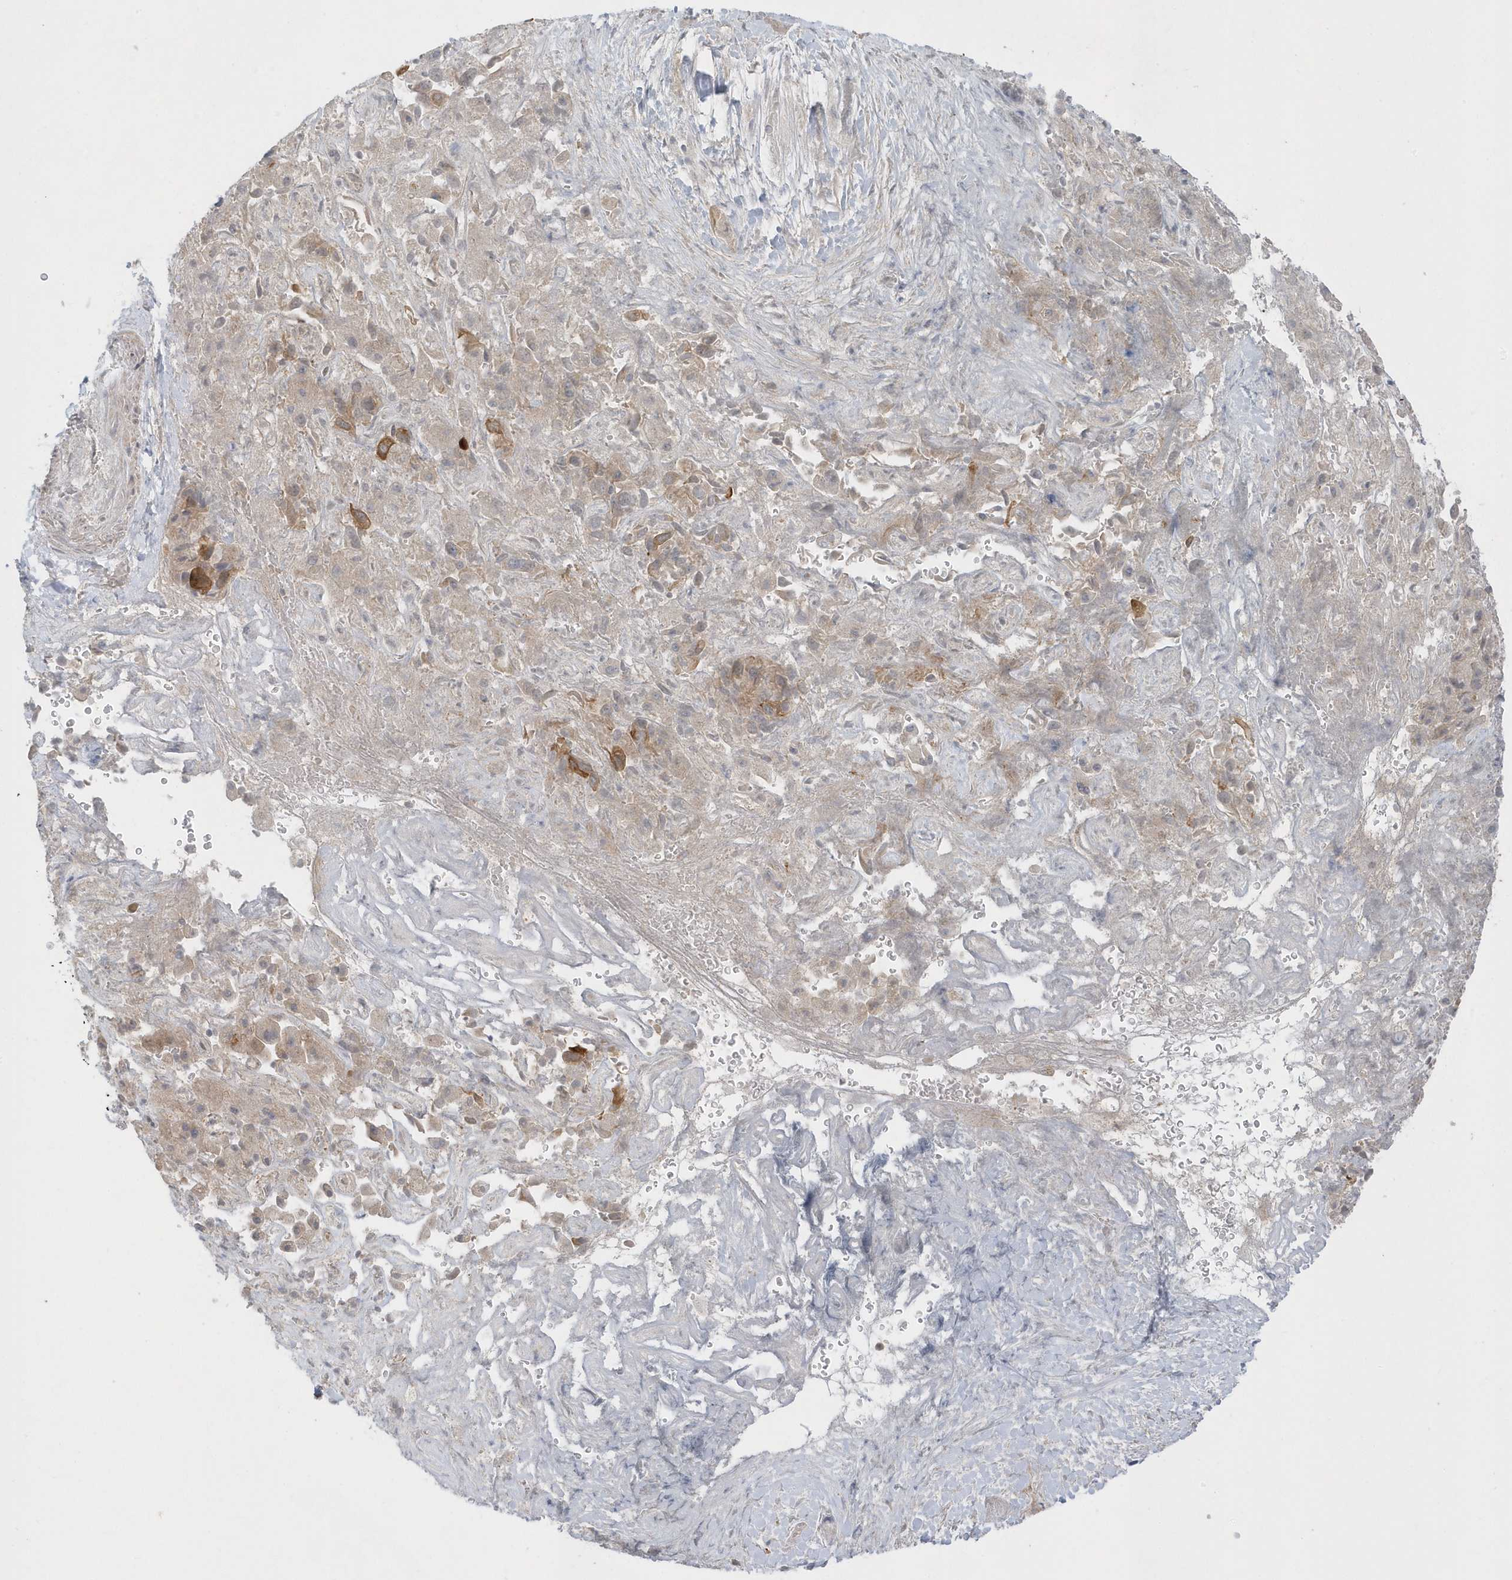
{"staining": {"intensity": "moderate", "quantity": "<25%", "location": "cytoplasmic/membranous"}, "tissue": "liver cancer", "cell_type": "Tumor cells", "image_type": "cancer", "snomed": [{"axis": "morphology", "description": "Cholangiocarcinoma"}, {"axis": "topography", "description": "Liver"}], "caption": "IHC of human liver cholangiocarcinoma exhibits low levels of moderate cytoplasmic/membranous staining in about <25% of tumor cells.", "gene": "PARD3B", "patient": {"sex": "female", "age": 52}}